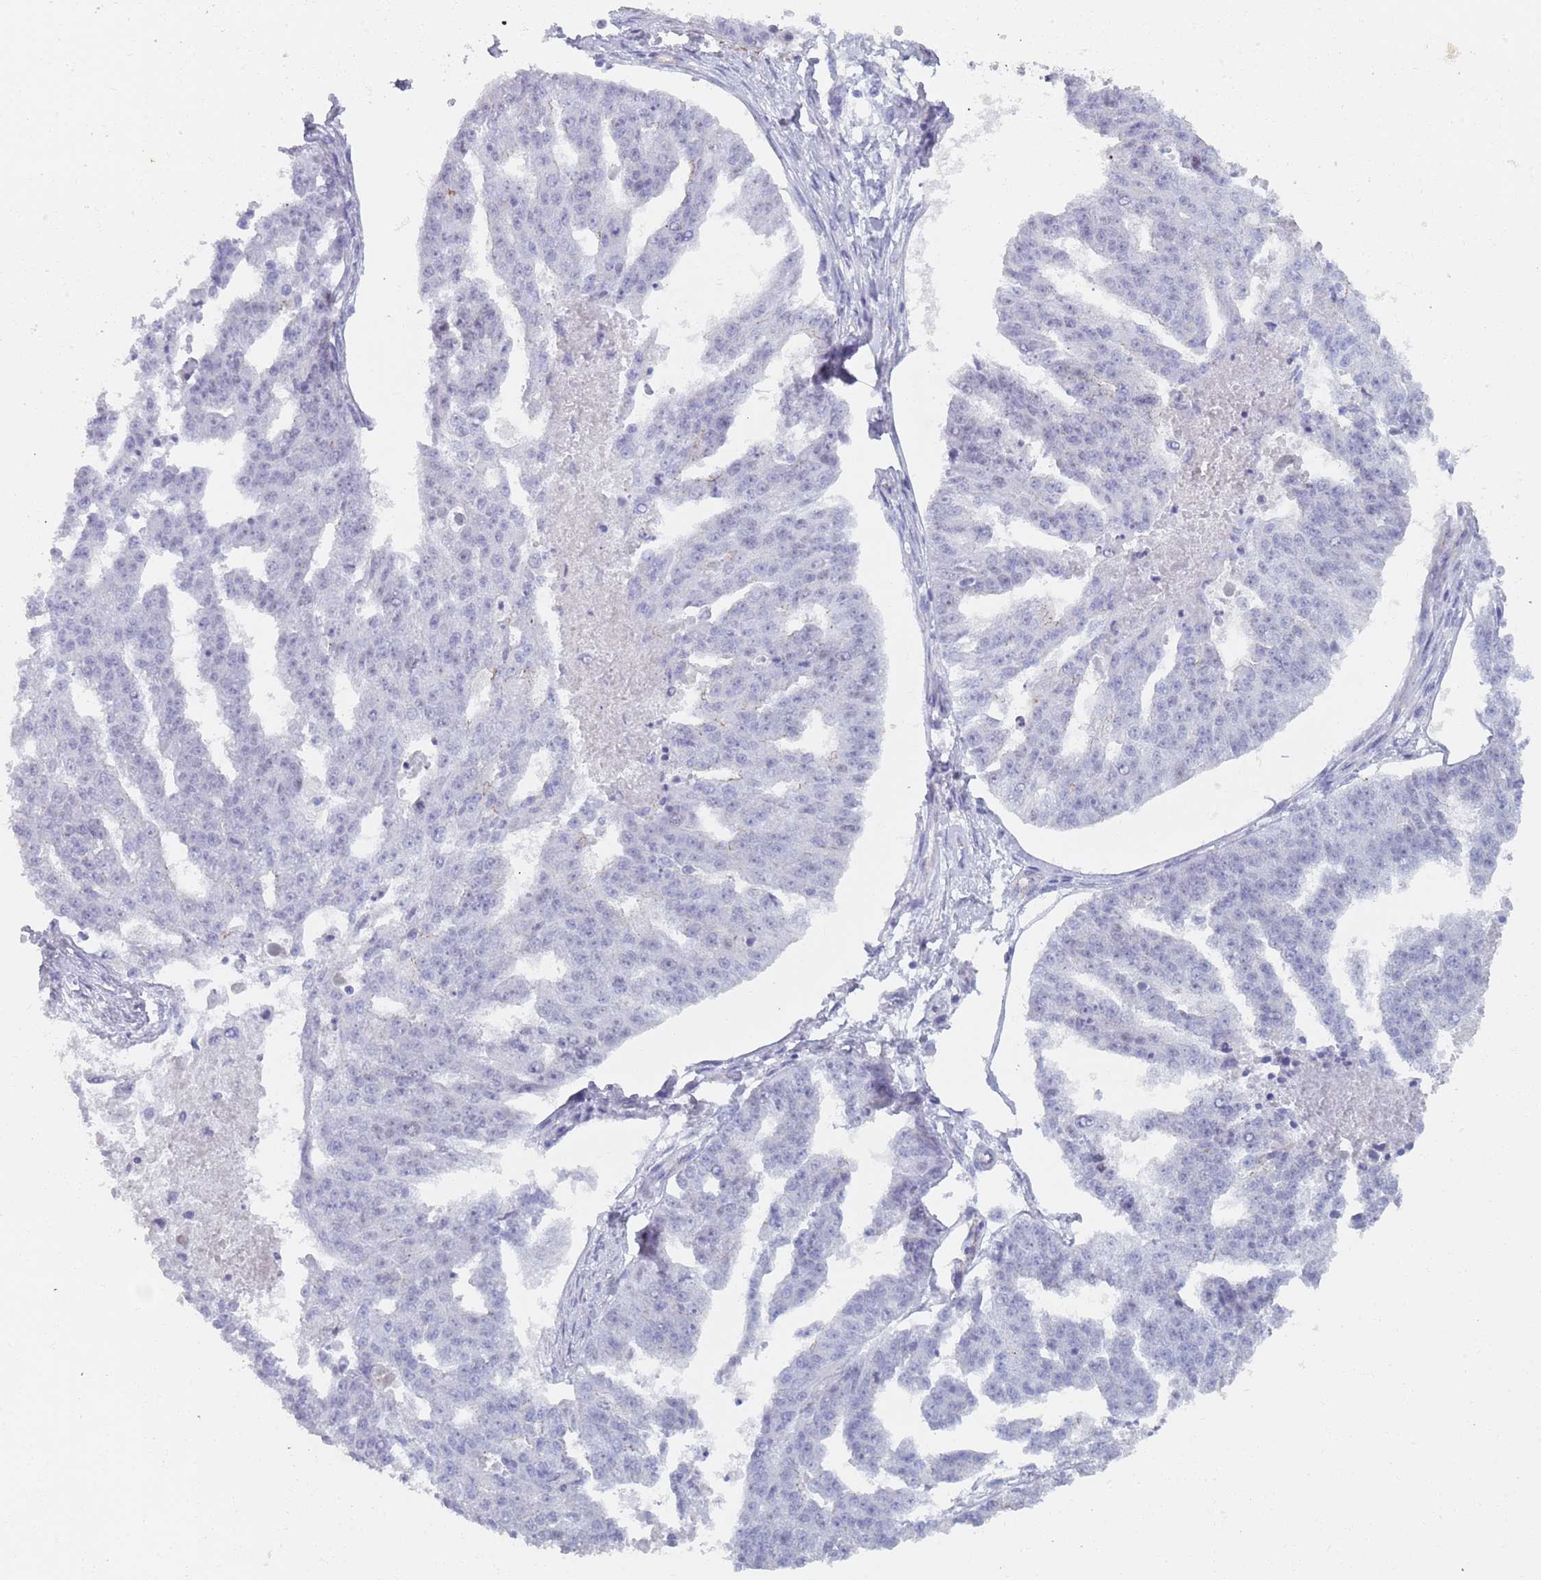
{"staining": {"intensity": "negative", "quantity": "none", "location": "none"}, "tissue": "ovarian cancer", "cell_type": "Tumor cells", "image_type": "cancer", "snomed": [{"axis": "morphology", "description": "Cystadenocarcinoma, serous, NOS"}, {"axis": "topography", "description": "Ovary"}], "caption": "Histopathology image shows no significant protein expression in tumor cells of ovarian serous cystadenocarcinoma. (DAB (3,3'-diaminobenzidine) immunohistochemistry (IHC), high magnification).", "gene": "OR5A2", "patient": {"sex": "female", "age": 58}}